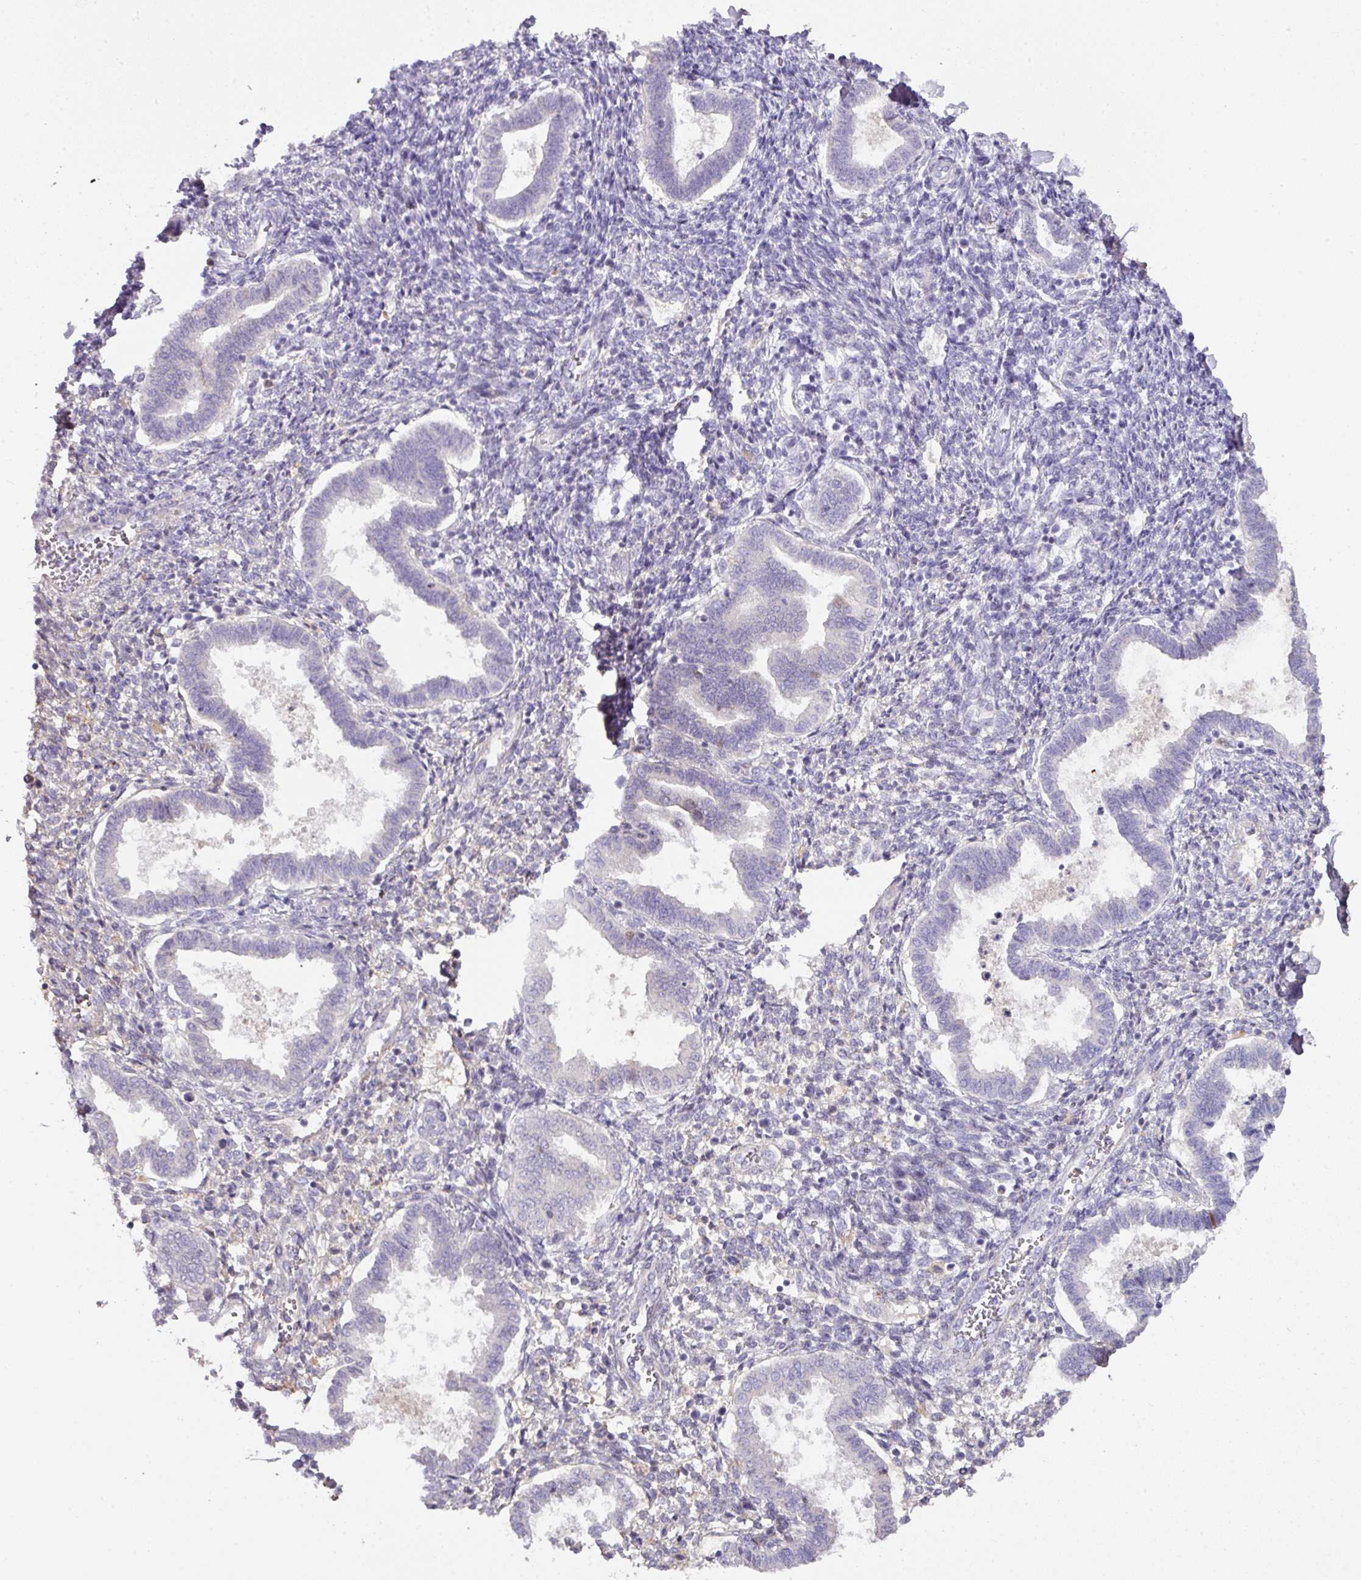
{"staining": {"intensity": "negative", "quantity": "none", "location": "none"}, "tissue": "endometrium", "cell_type": "Cells in endometrial stroma", "image_type": "normal", "snomed": [{"axis": "morphology", "description": "Normal tissue, NOS"}, {"axis": "topography", "description": "Endometrium"}], "caption": "Image shows no significant protein expression in cells in endometrial stroma of unremarkable endometrium.", "gene": "CCZ1B", "patient": {"sex": "female", "age": 24}}